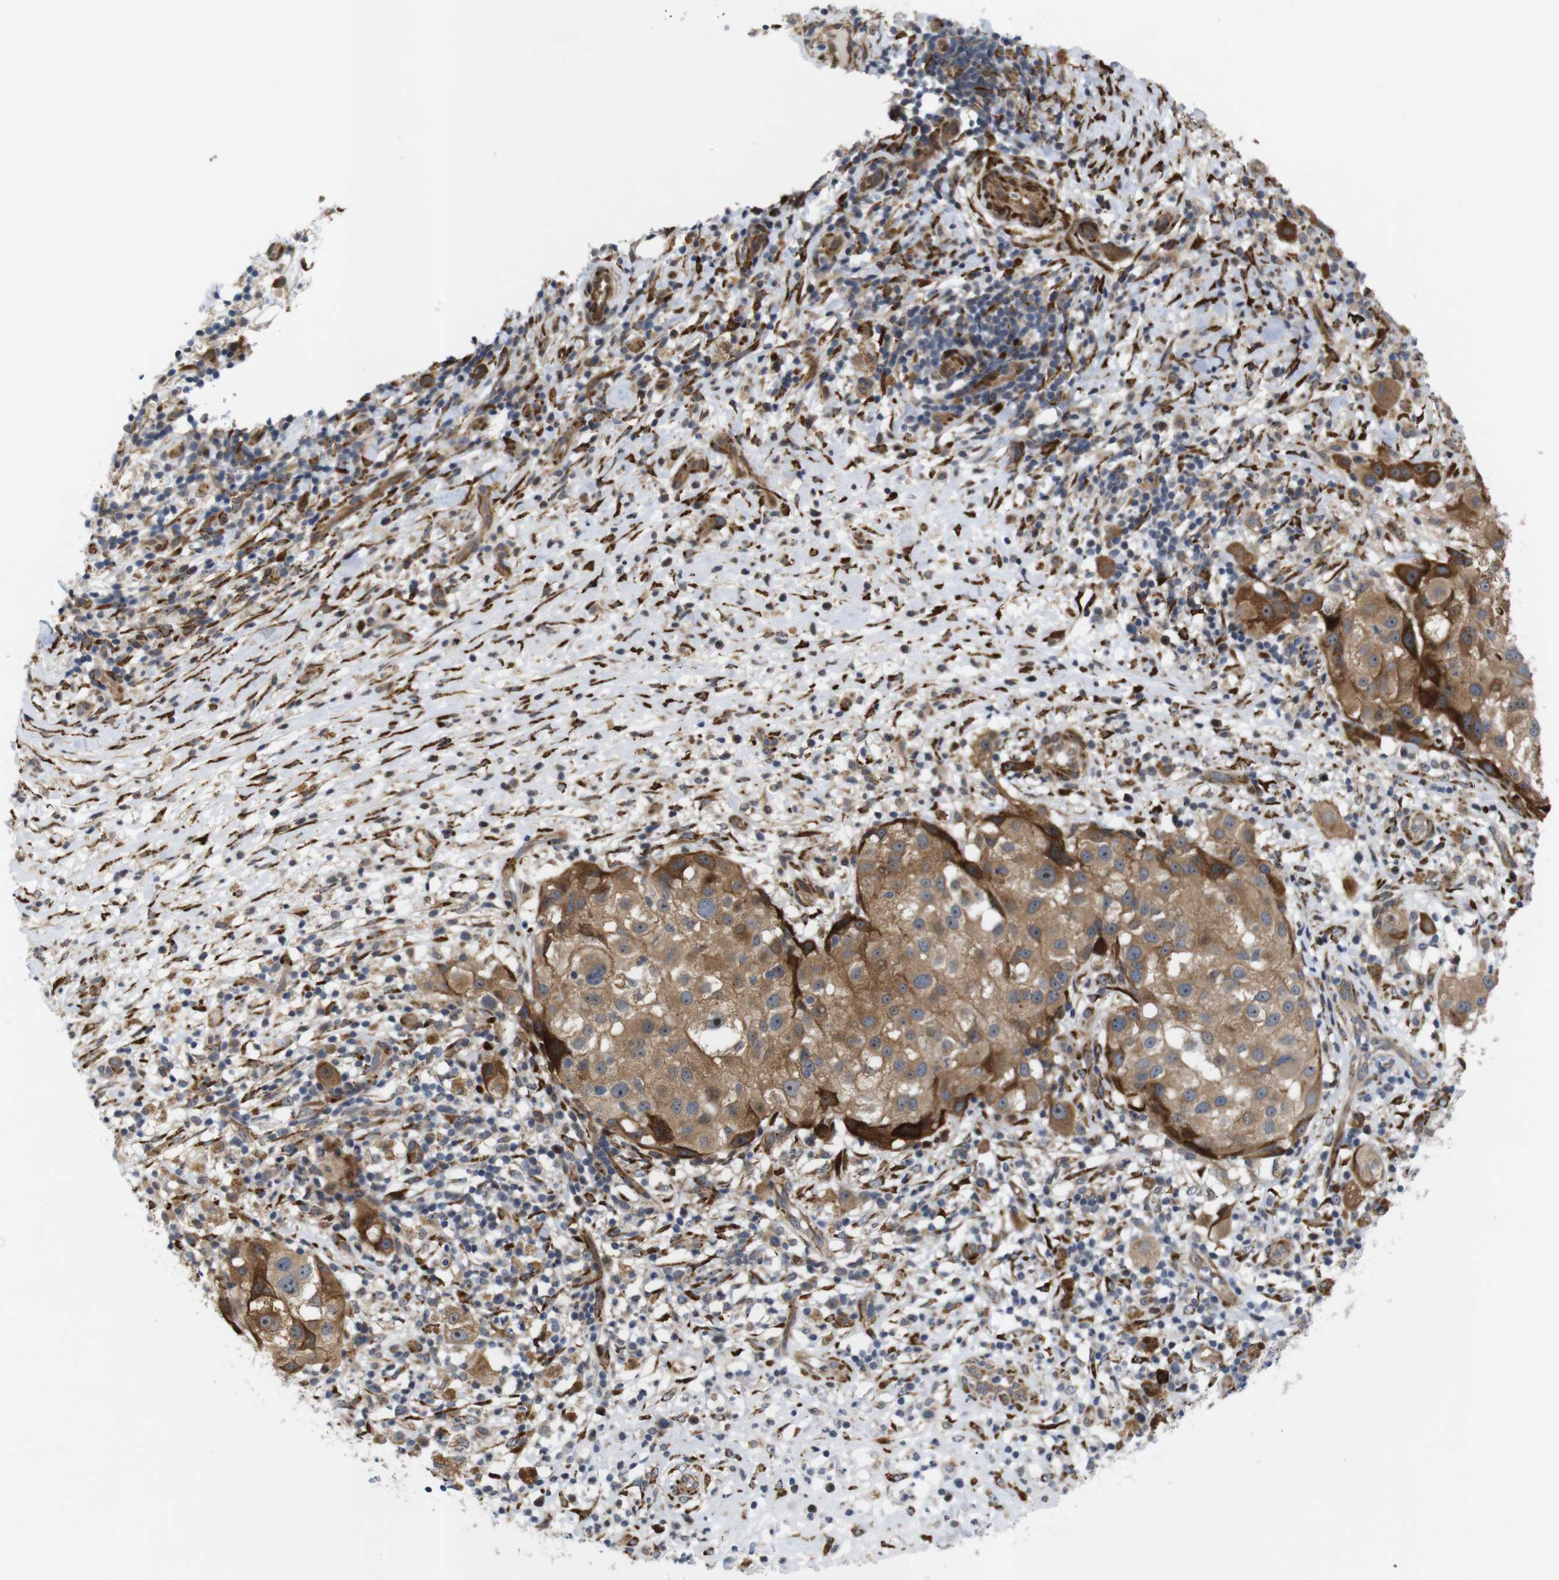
{"staining": {"intensity": "moderate", "quantity": ">75%", "location": "cytoplasmic/membranous"}, "tissue": "melanoma", "cell_type": "Tumor cells", "image_type": "cancer", "snomed": [{"axis": "morphology", "description": "Necrosis, NOS"}, {"axis": "morphology", "description": "Malignant melanoma, NOS"}, {"axis": "topography", "description": "Skin"}], "caption": "Immunohistochemistry (IHC) micrograph of human melanoma stained for a protein (brown), which demonstrates medium levels of moderate cytoplasmic/membranous positivity in about >75% of tumor cells.", "gene": "P3H2", "patient": {"sex": "female", "age": 87}}